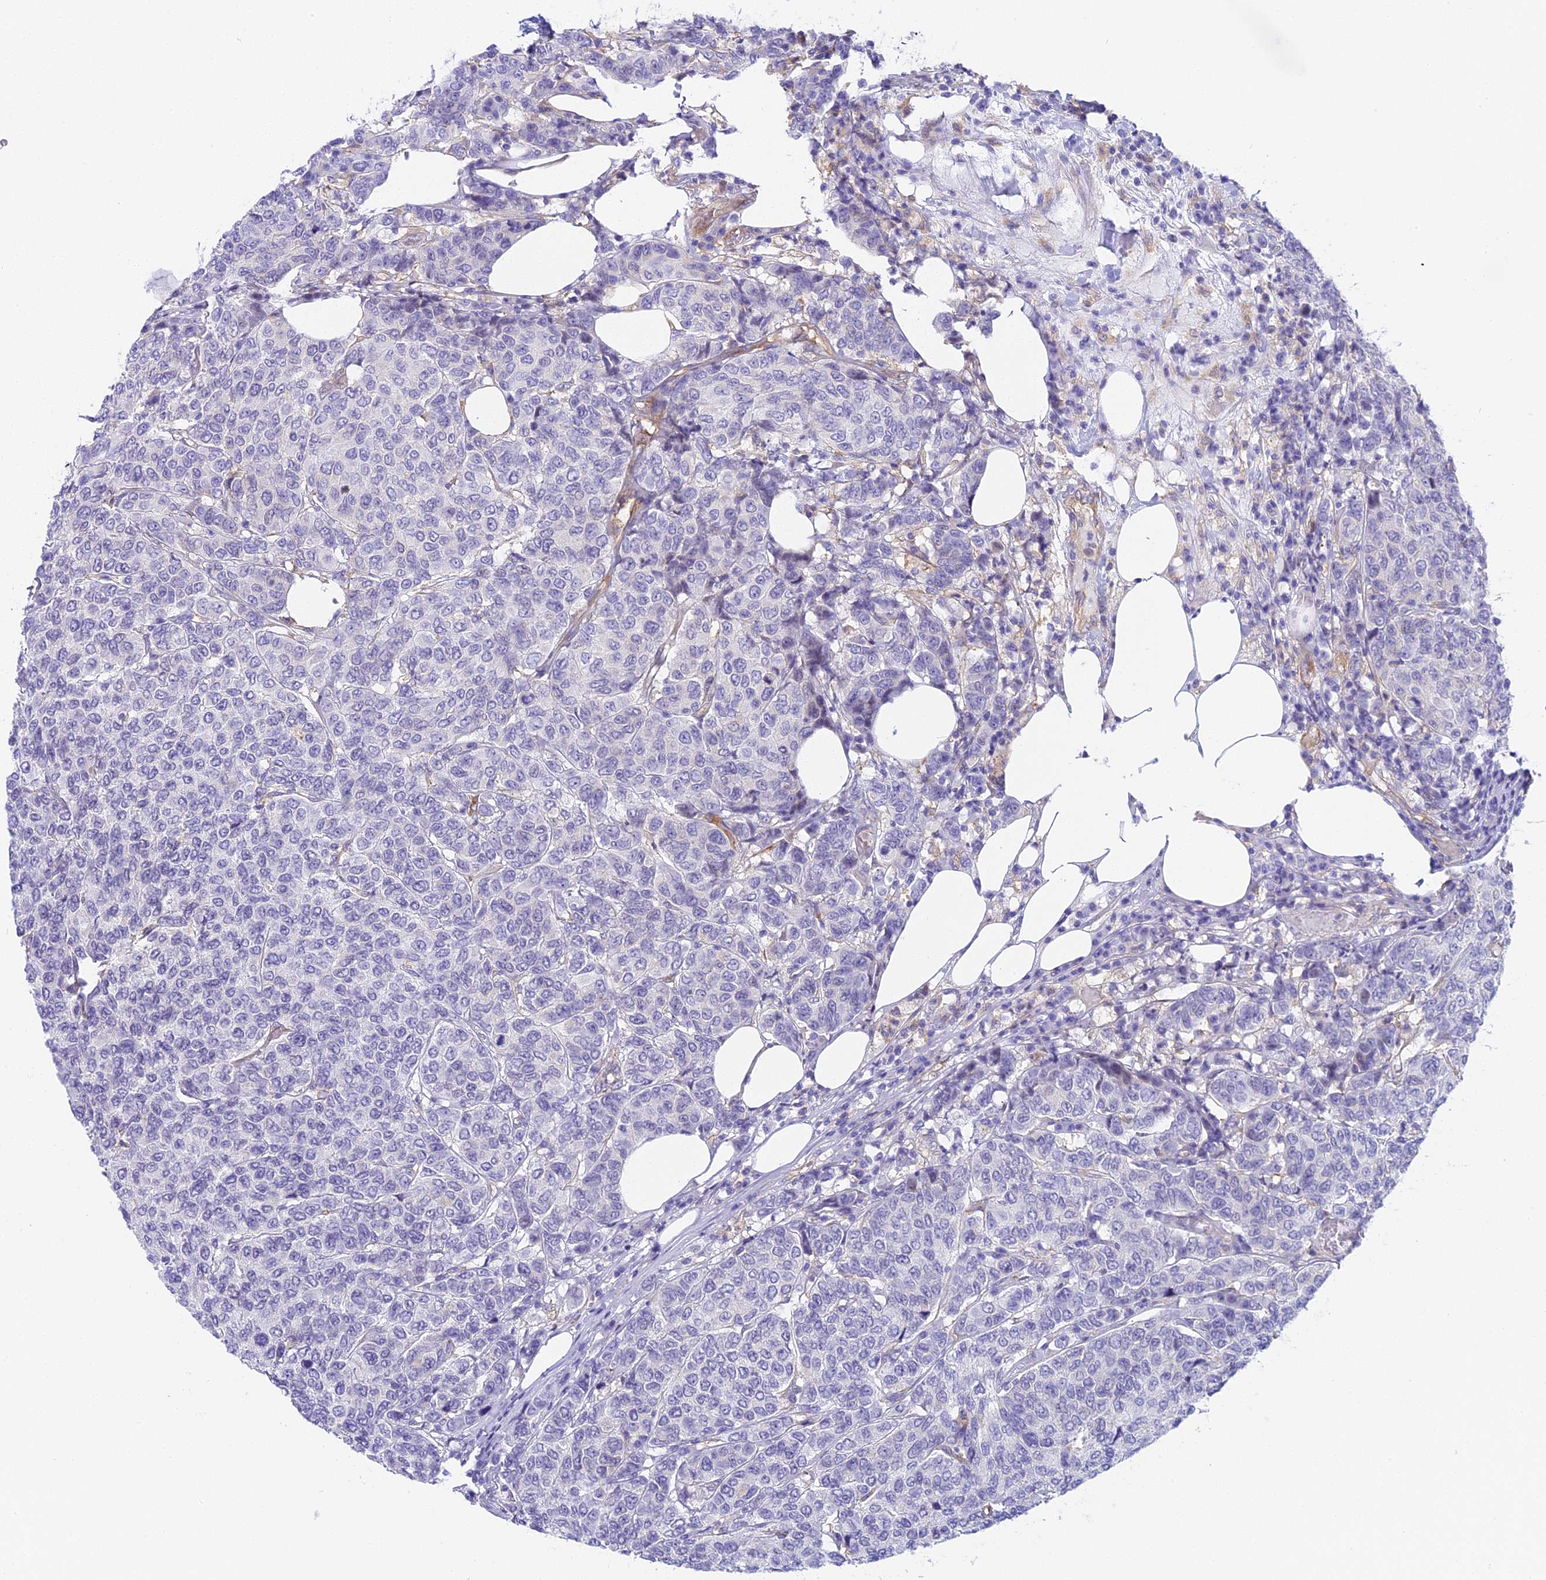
{"staining": {"intensity": "negative", "quantity": "none", "location": "none"}, "tissue": "breast cancer", "cell_type": "Tumor cells", "image_type": "cancer", "snomed": [{"axis": "morphology", "description": "Duct carcinoma"}, {"axis": "topography", "description": "Breast"}], "caption": "A high-resolution micrograph shows immunohistochemistry (IHC) staining of breast cancer (invasive ductal carcinoma), which exhibits no significant positivity in tumor cells. Brightfield microscopy of IHC stained with DAB (brown) and hematoxylin (blue), captured at high magnification.", "gene": "HOMER3", "patient": {"sex": "female", "age": 55}}